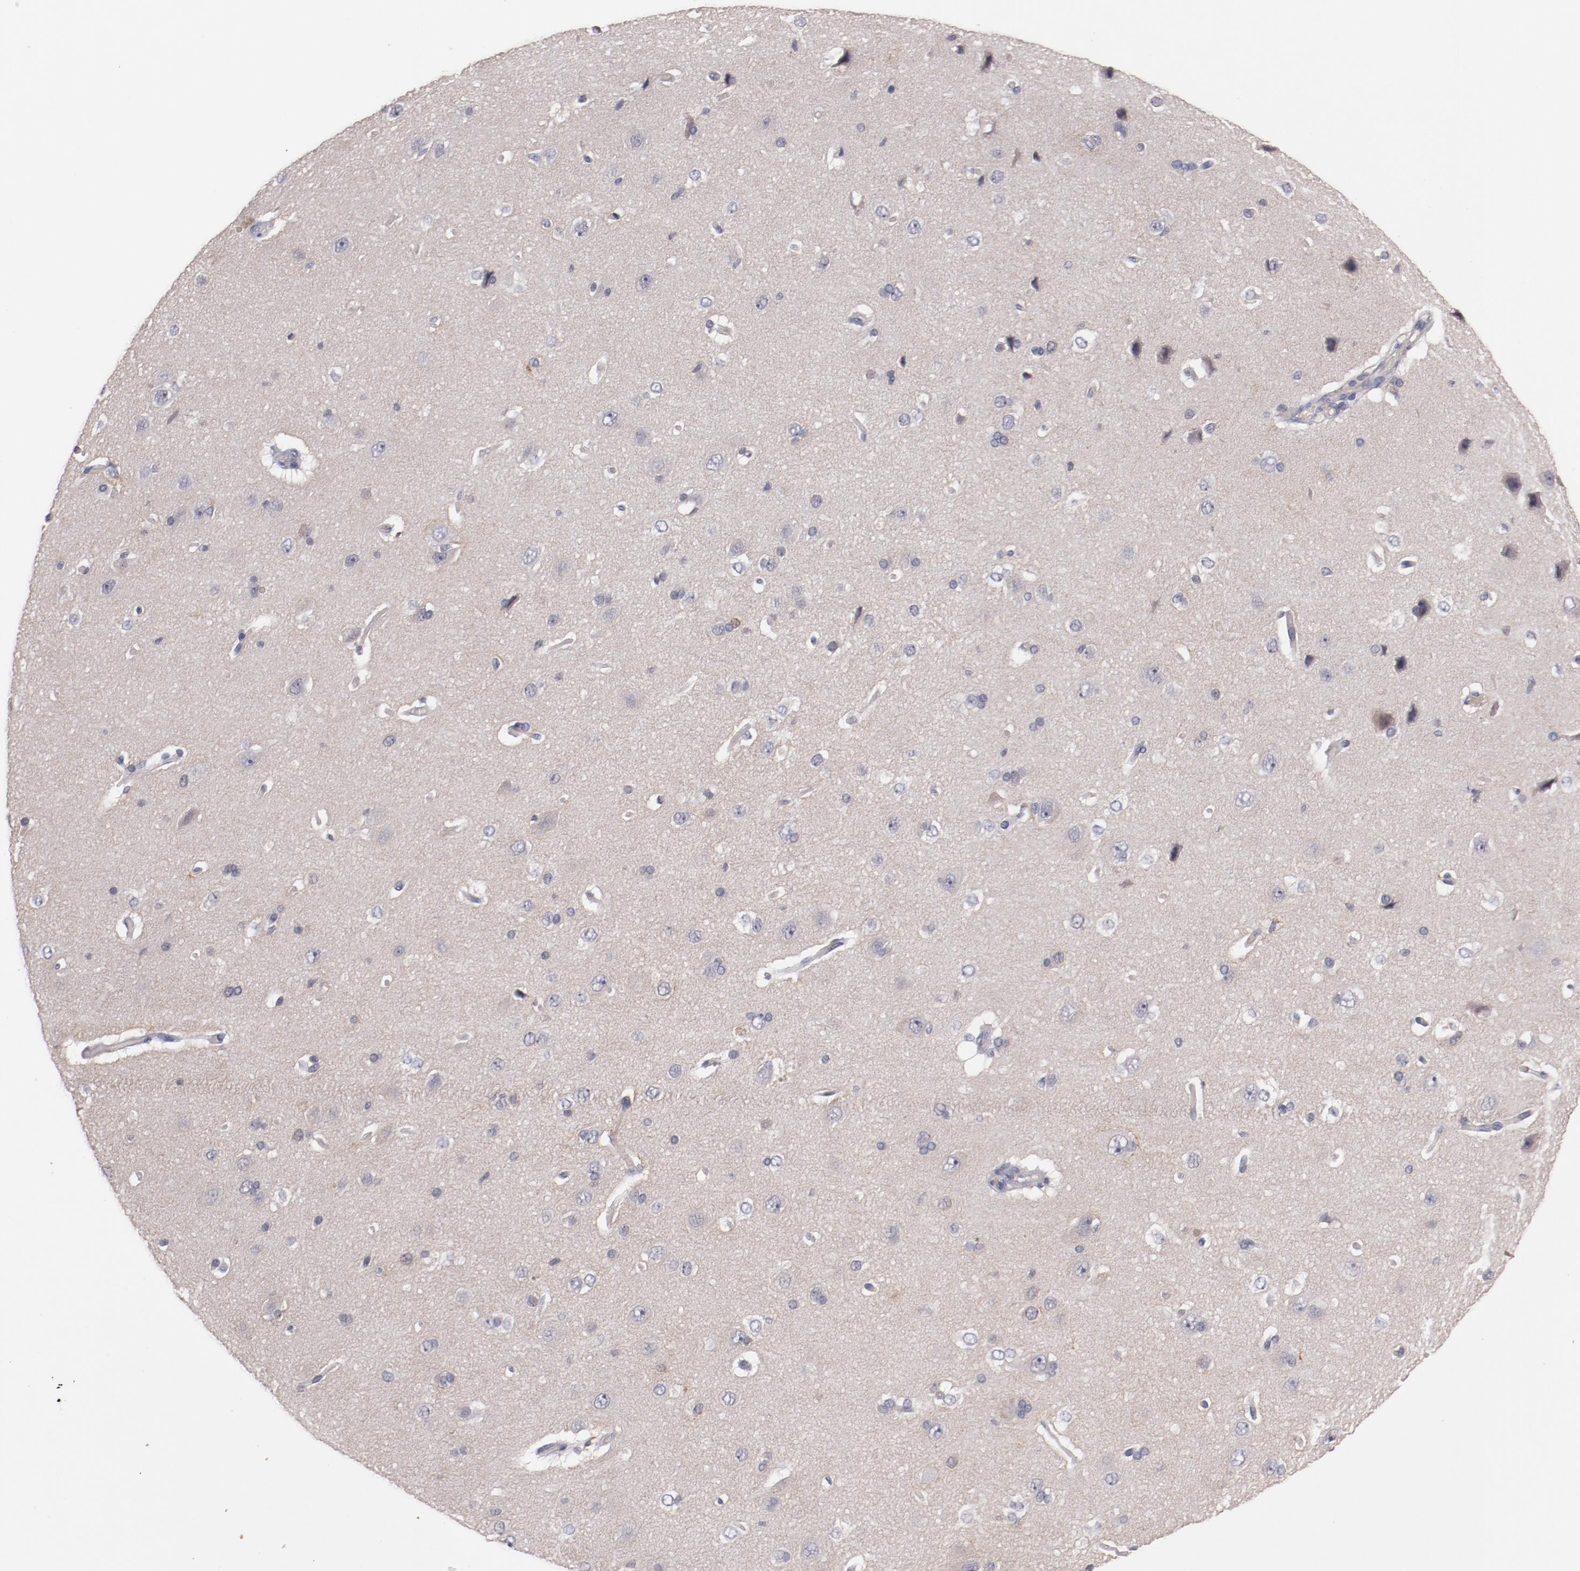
{"staining": {"intensity": "negative", "quantity": "none", "location": "none"}, "tissue": "cerebral cortex", "cell_type": "Endothelial cells", "image_type": "normal", "snomed": [{"axis": "morphology", "description": "Normal tissue, NOS"}, {"axis": "topography", "description": "Cerebral cortex"}], "caption": "An immunohistochemistry micrograph of benign cerebral cortex is shown. There is no staining in endothelial cells of cerebral cortex. (Stains: DAB (3,3'-diaminobenzidine) immunohistochemistry (IHC) with hematoxylin counter stain, Microscopy: brightfield microscopy at high magnification).", "gene": "MBL2", "patient": {"sex": "female", "age": 45}}